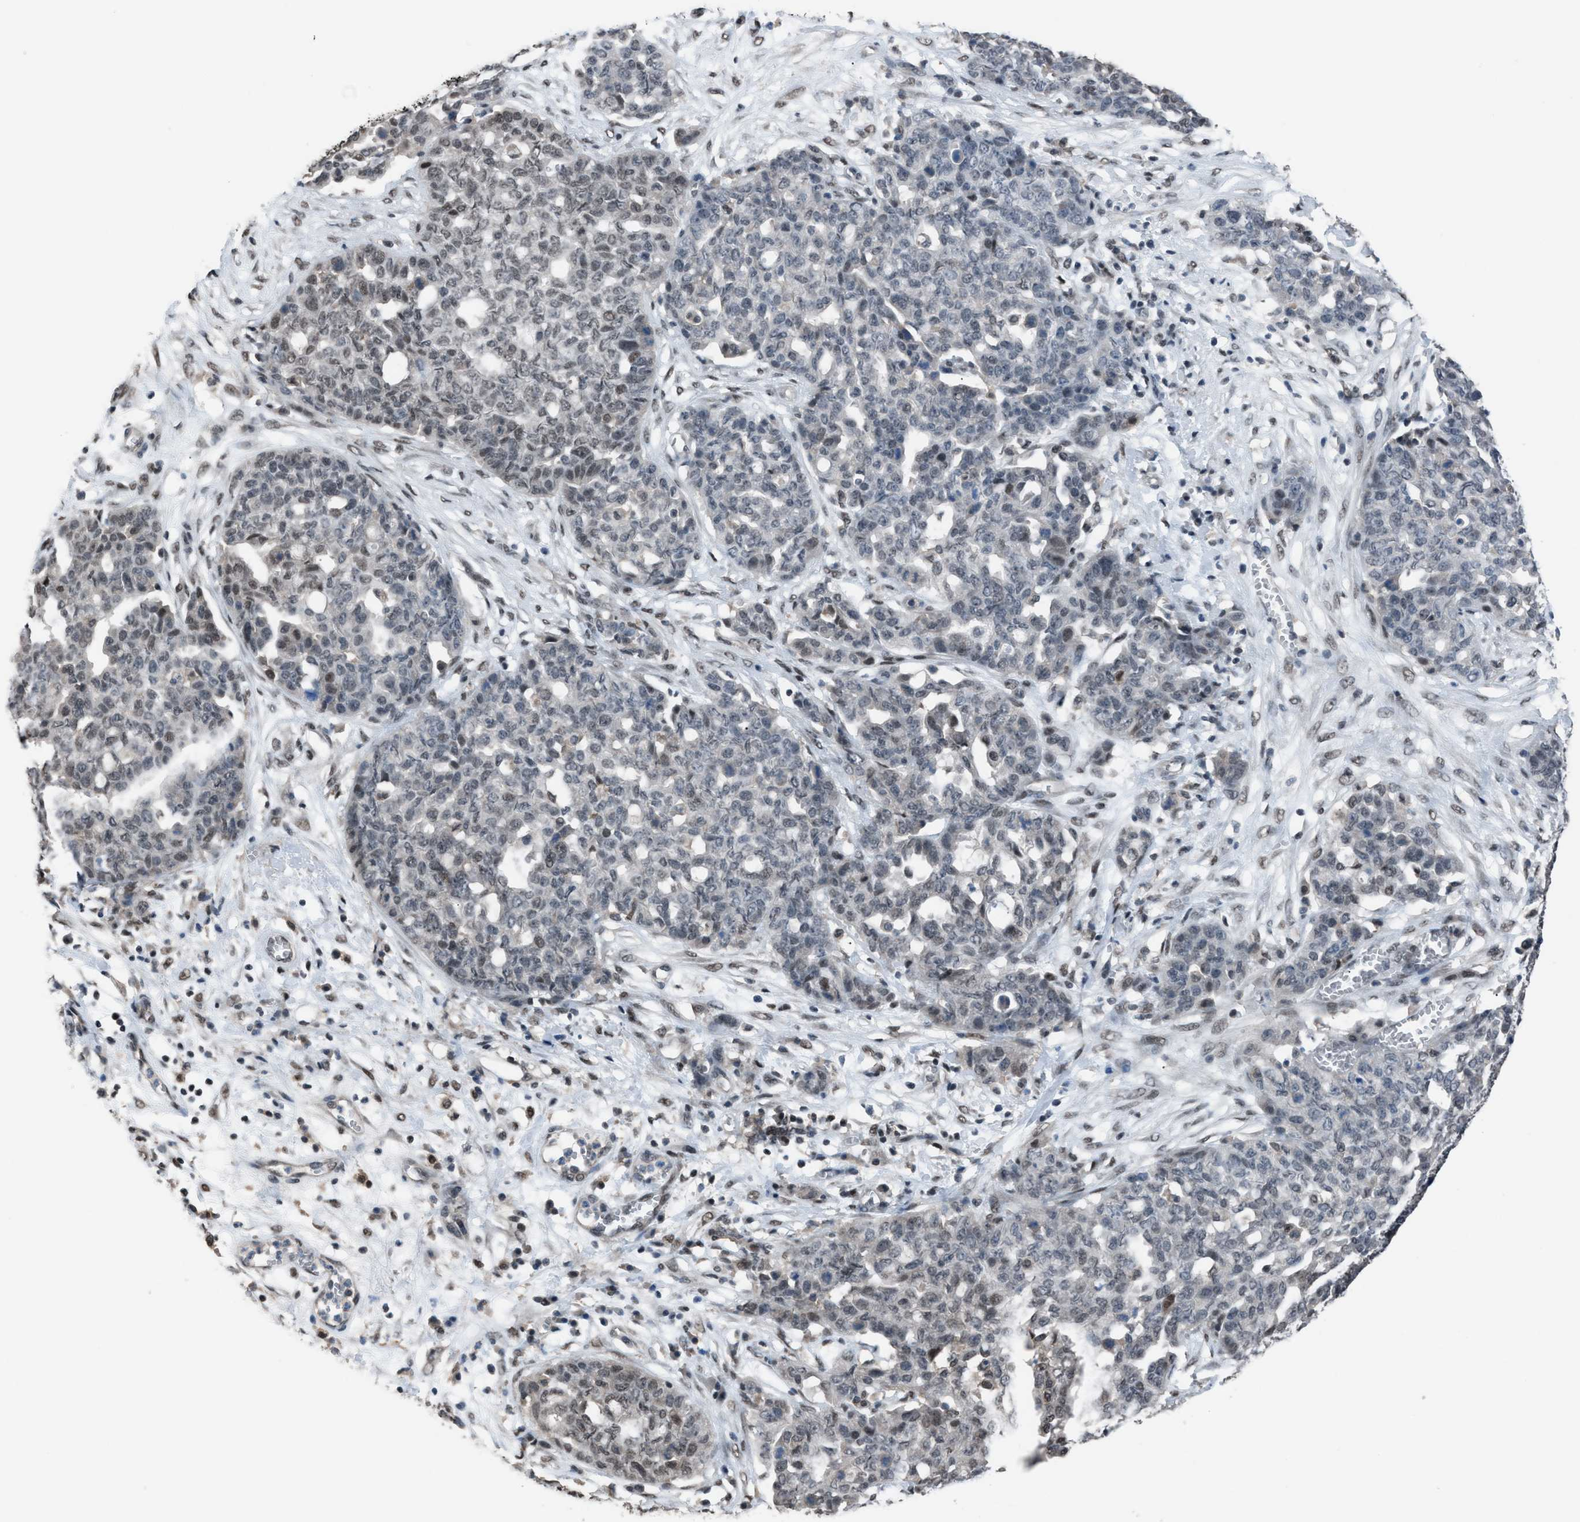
{"staining": {"intensity": "weak", "quantity": "25%-75%", "location": "nuclear"}, "tissue": "ovarian cancer", "cell_type": "Tumor cells", "image_type": "cancer", "snomed": [{"axis": "morphology", "description": "Cystadenocarcinoma, serous, NOS"}, {"axis": "topography", "description": "Soft tissue"}, {"axis": "topography", "description": "Ovary"}], "caption": "About 25%-75% of tumor cells in ovarian cancer (serous cystadenocarcinoma) demonstrate weak nuclear protein staining as visualized by brown immunohistochemical staining.", "gene": "ZNF276", "patient": {"sex": "female", "age": 57}}